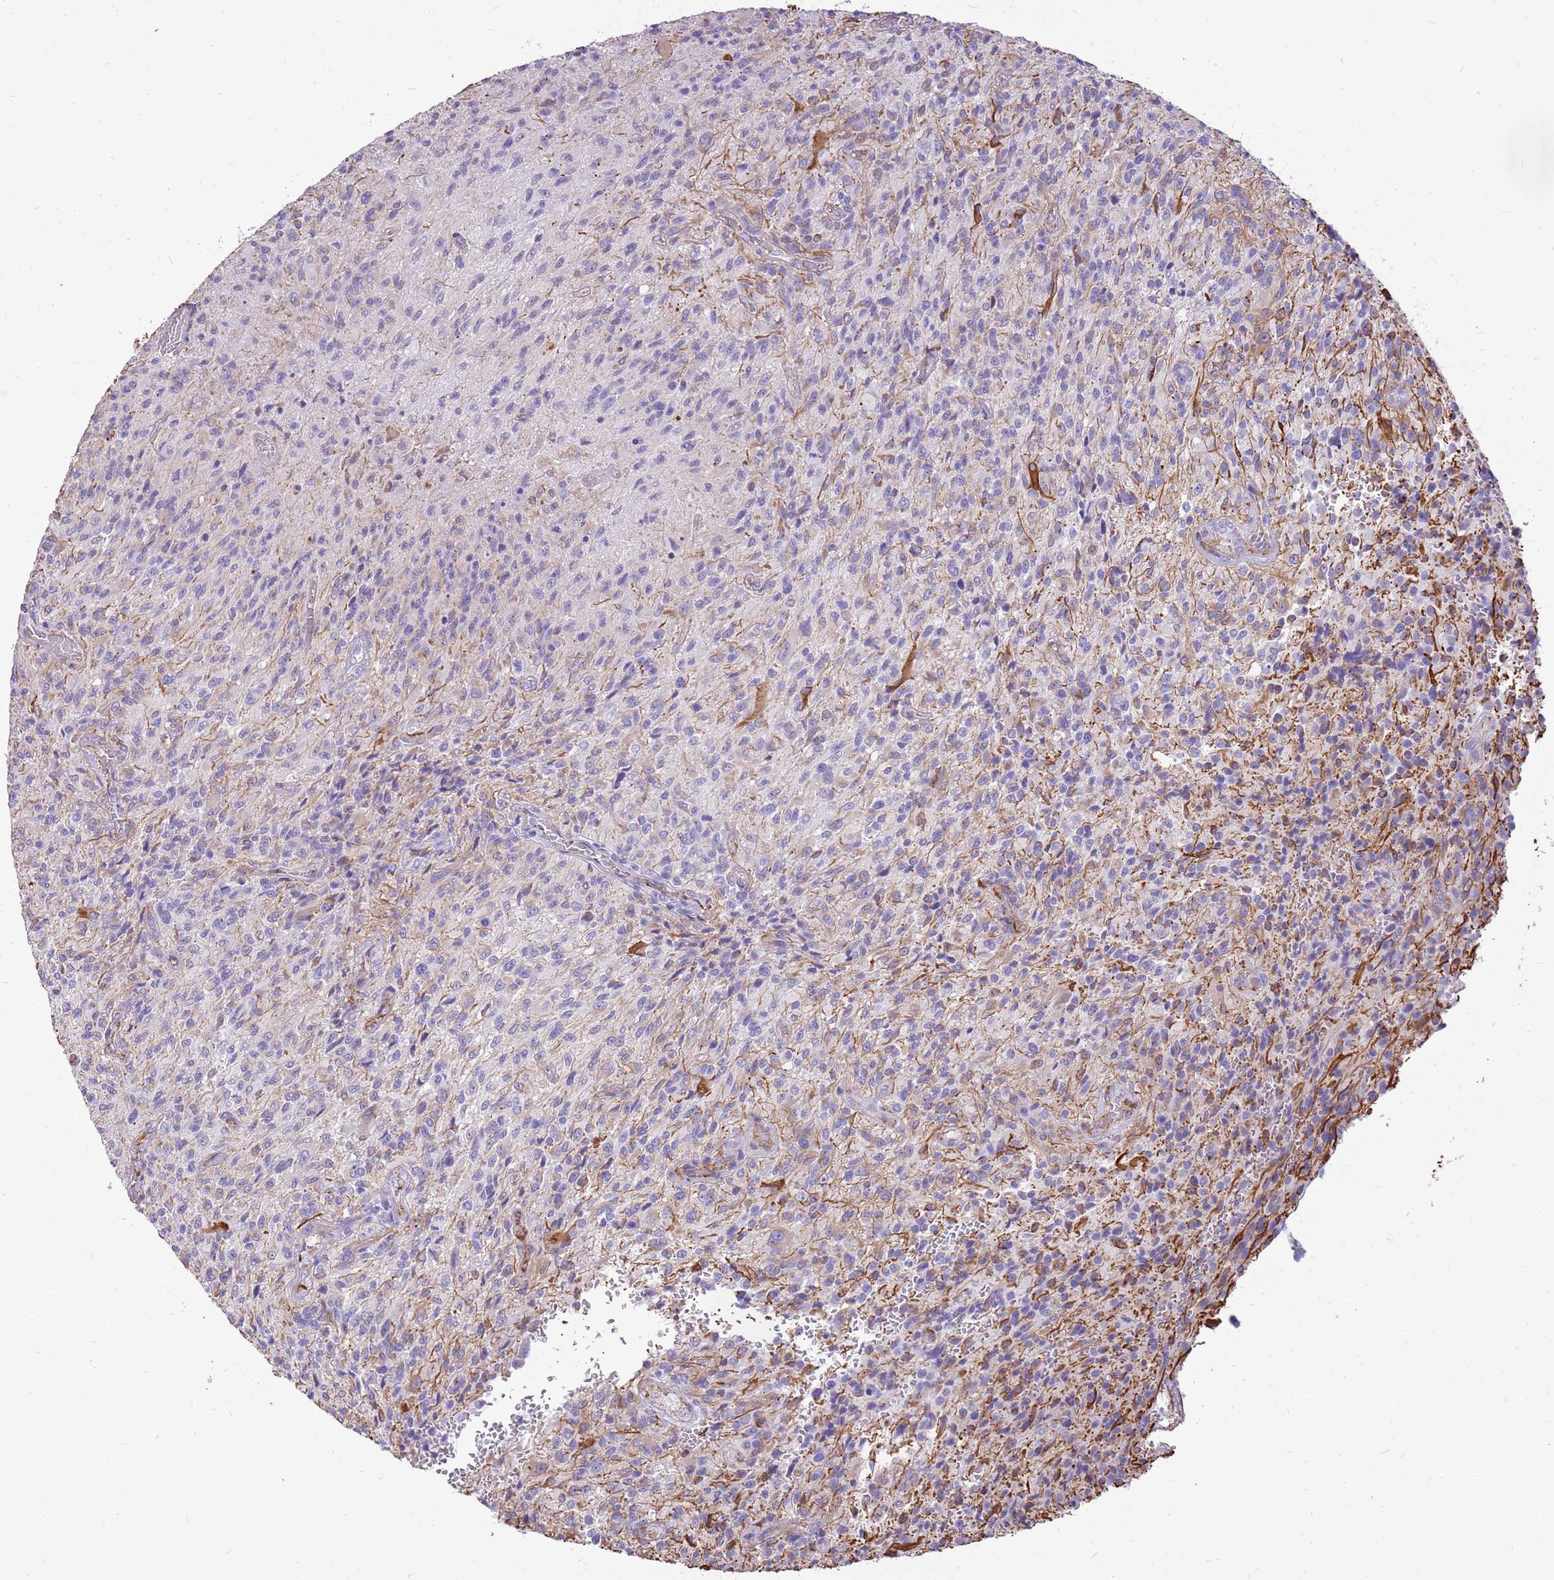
{"staining": {"intensity": "negative", "quantity": "none", "location": "none"}, "tissue": "glioma", "cell_type": "Tumor cells", "image_type": "cancer", "snomed": [{"axis": "morphology", "description": "Normal tissue, NOS"}, {"axis": "morphology", "description": "Glioma, malignant, High grade"}, {"axis": "topography", "description": "Cerebral cortex"}], "caption": "High power microscopy histopathology image of an immunohistochemistry histopathology image of glioma, revealing no significant expression in tumor cells.", "gene": "PCNX1", "patient": {"sex": "male", "age": 56}}